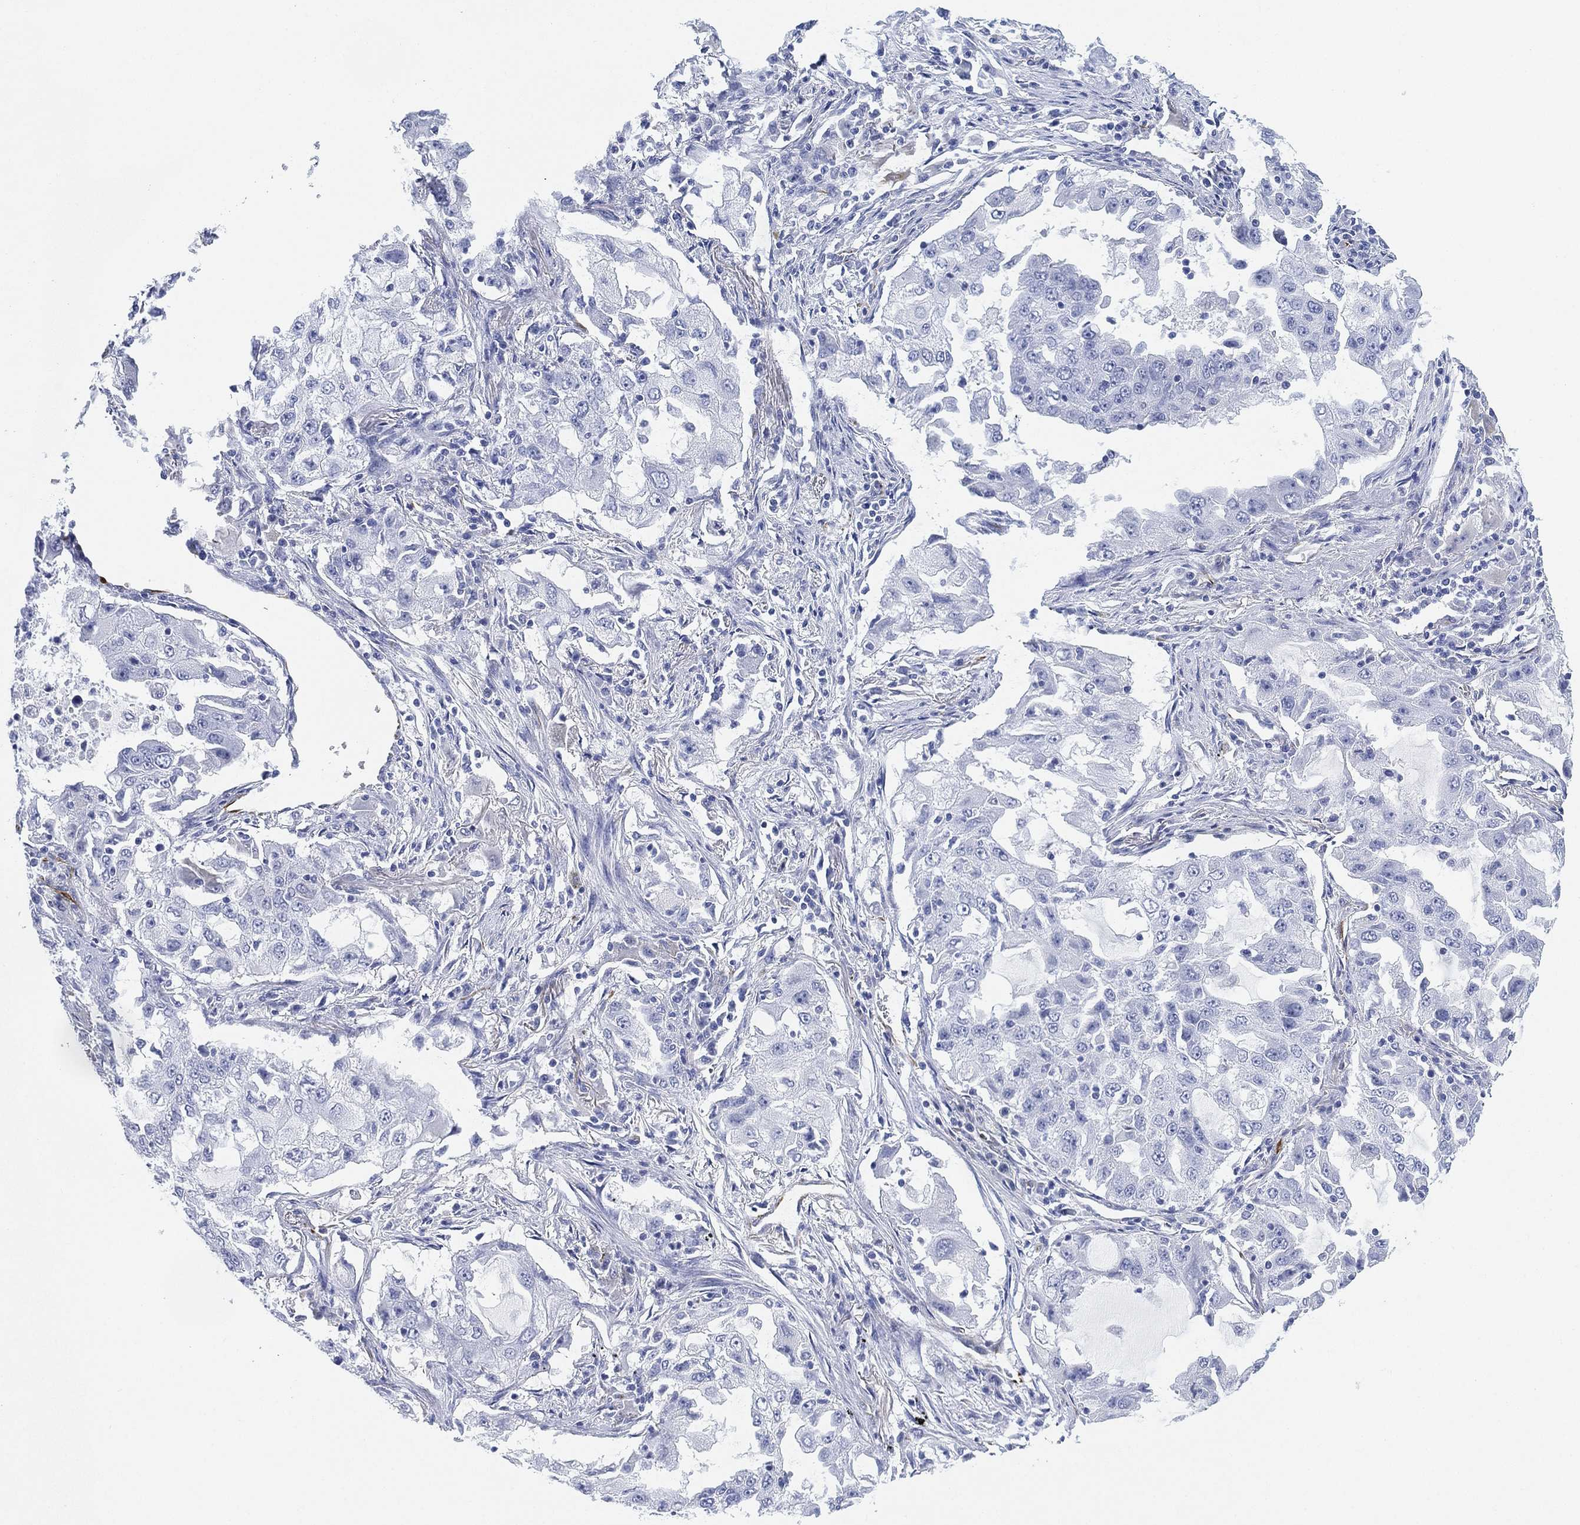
{"staining": {"intensity": "negative", "quantity": "none", "location": "none"}, "tissue": "lung cancer", "cell_type": "Tumor cells", "image_type": "cancer", "snomed": [{"axis": "morphology", "description": "Adenocarcinoma, NOS"}, {"axis": "topography", "description": "Lung"}], "caption": "Immunohistochemistry (IHC) of lung cancer (adenocarcinoma) shows no expression in tumor cells. The staining is performed using DAB (3,3'-diaminobenzidine) brown chromogen with nuclei counter-stained in using hematoxylin.", "gene": "PSKH2", "patient": {"sex": "female", "age": 61}}